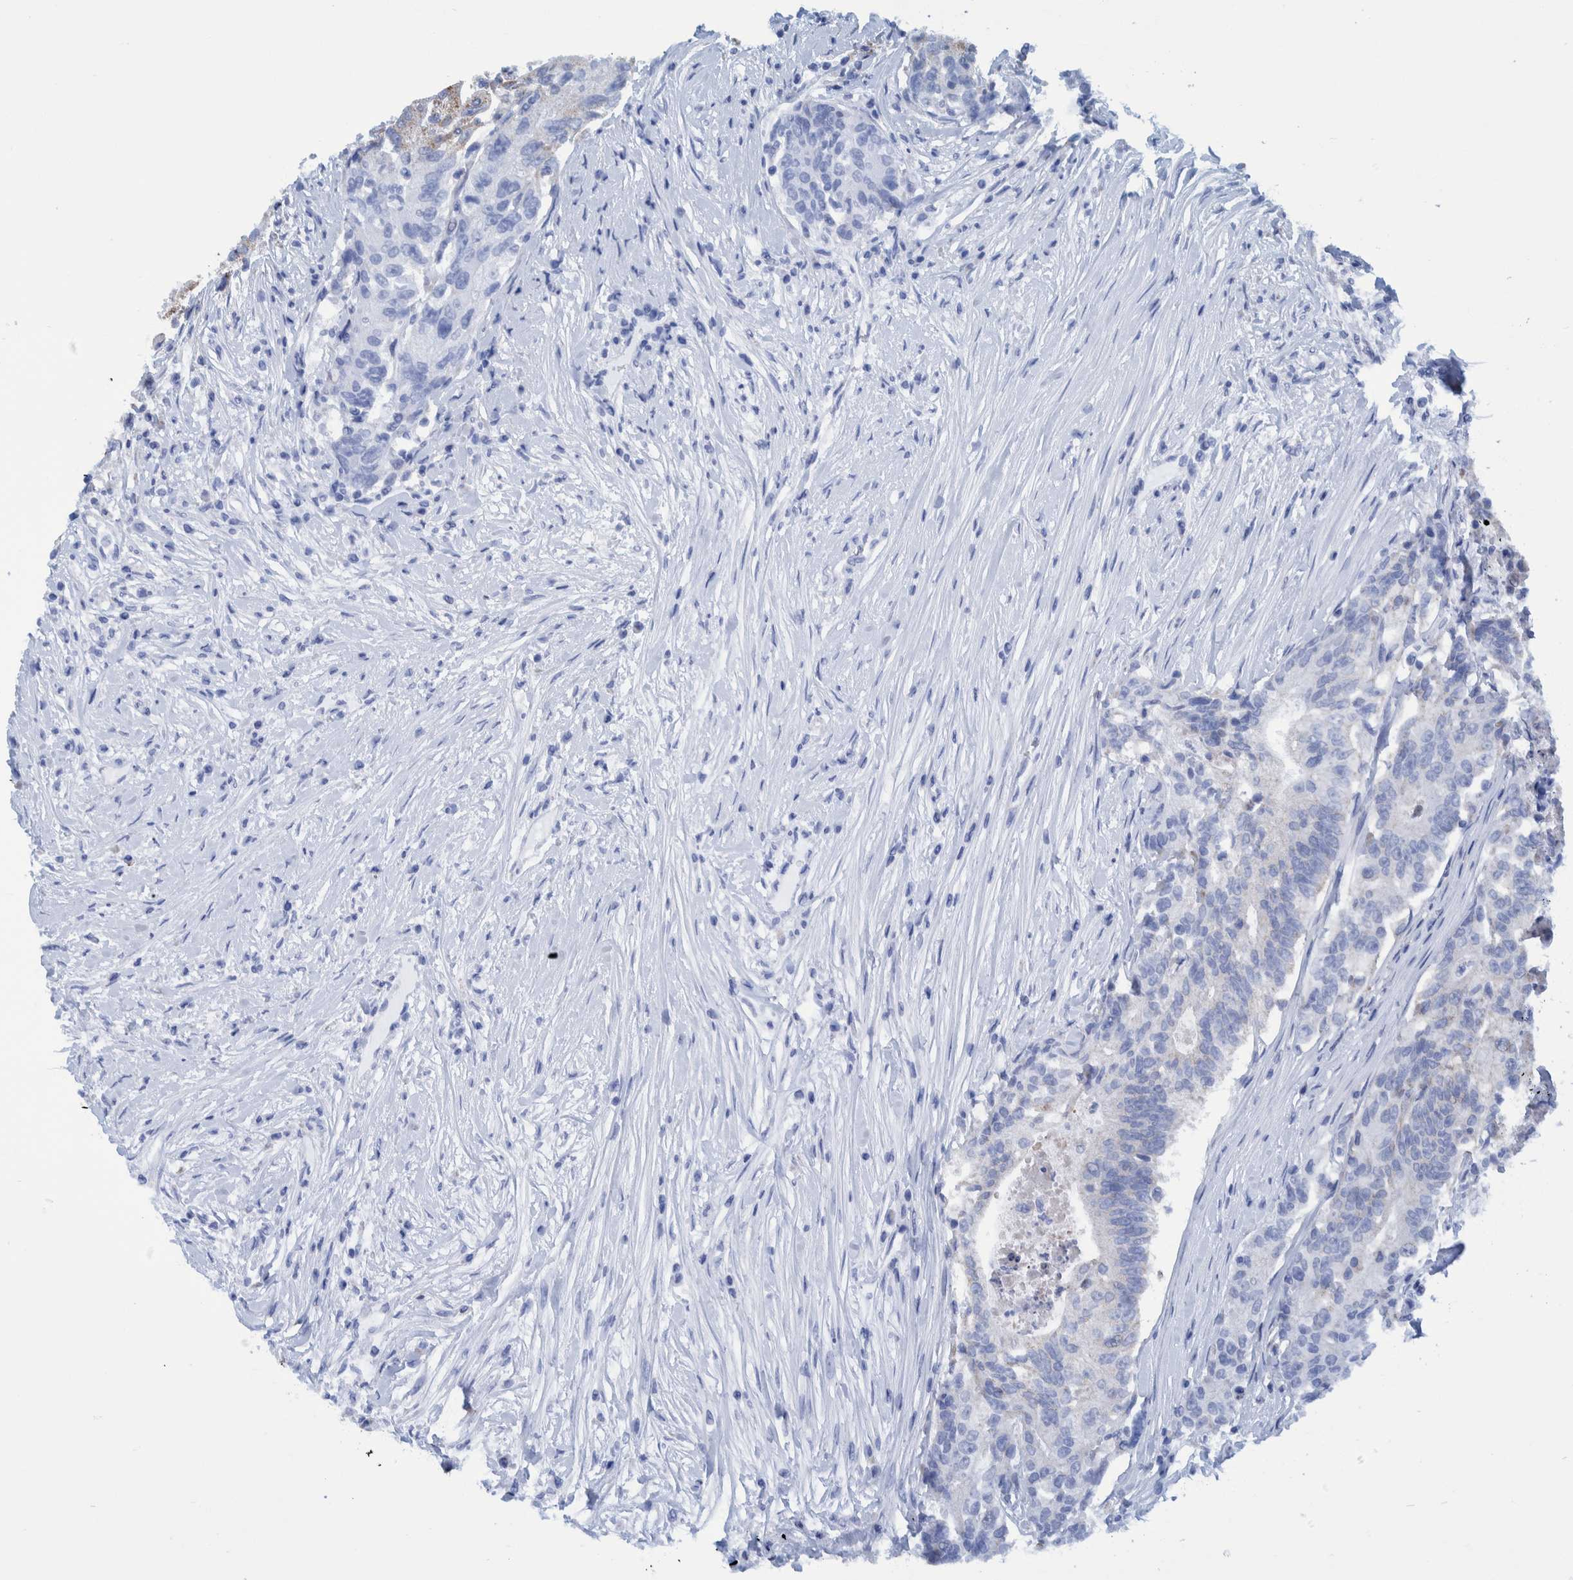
{"staining": {"intensity": "negative", "quantity": "none", "location": "none"}, "tissue": "colorectal cancer", "cell_type": "Tumor cells", "image_type": "cancer", "snomed": [{"axis": "morphology", "description": "Adenocarcinoma, NOS"}, {"axis": "topography", "description": "Colon"}], "caption": "A high-resolution image shows immunohistochemistry (IHC) staining of adenocarcinoma (colorectal), which reveals no significant staining in tumor cells. (Brightfield microscopy of DAB immunohistochemistry at high magnification).", "gene": "BZW2", "patient": {"sex": "female", "age": 77}}